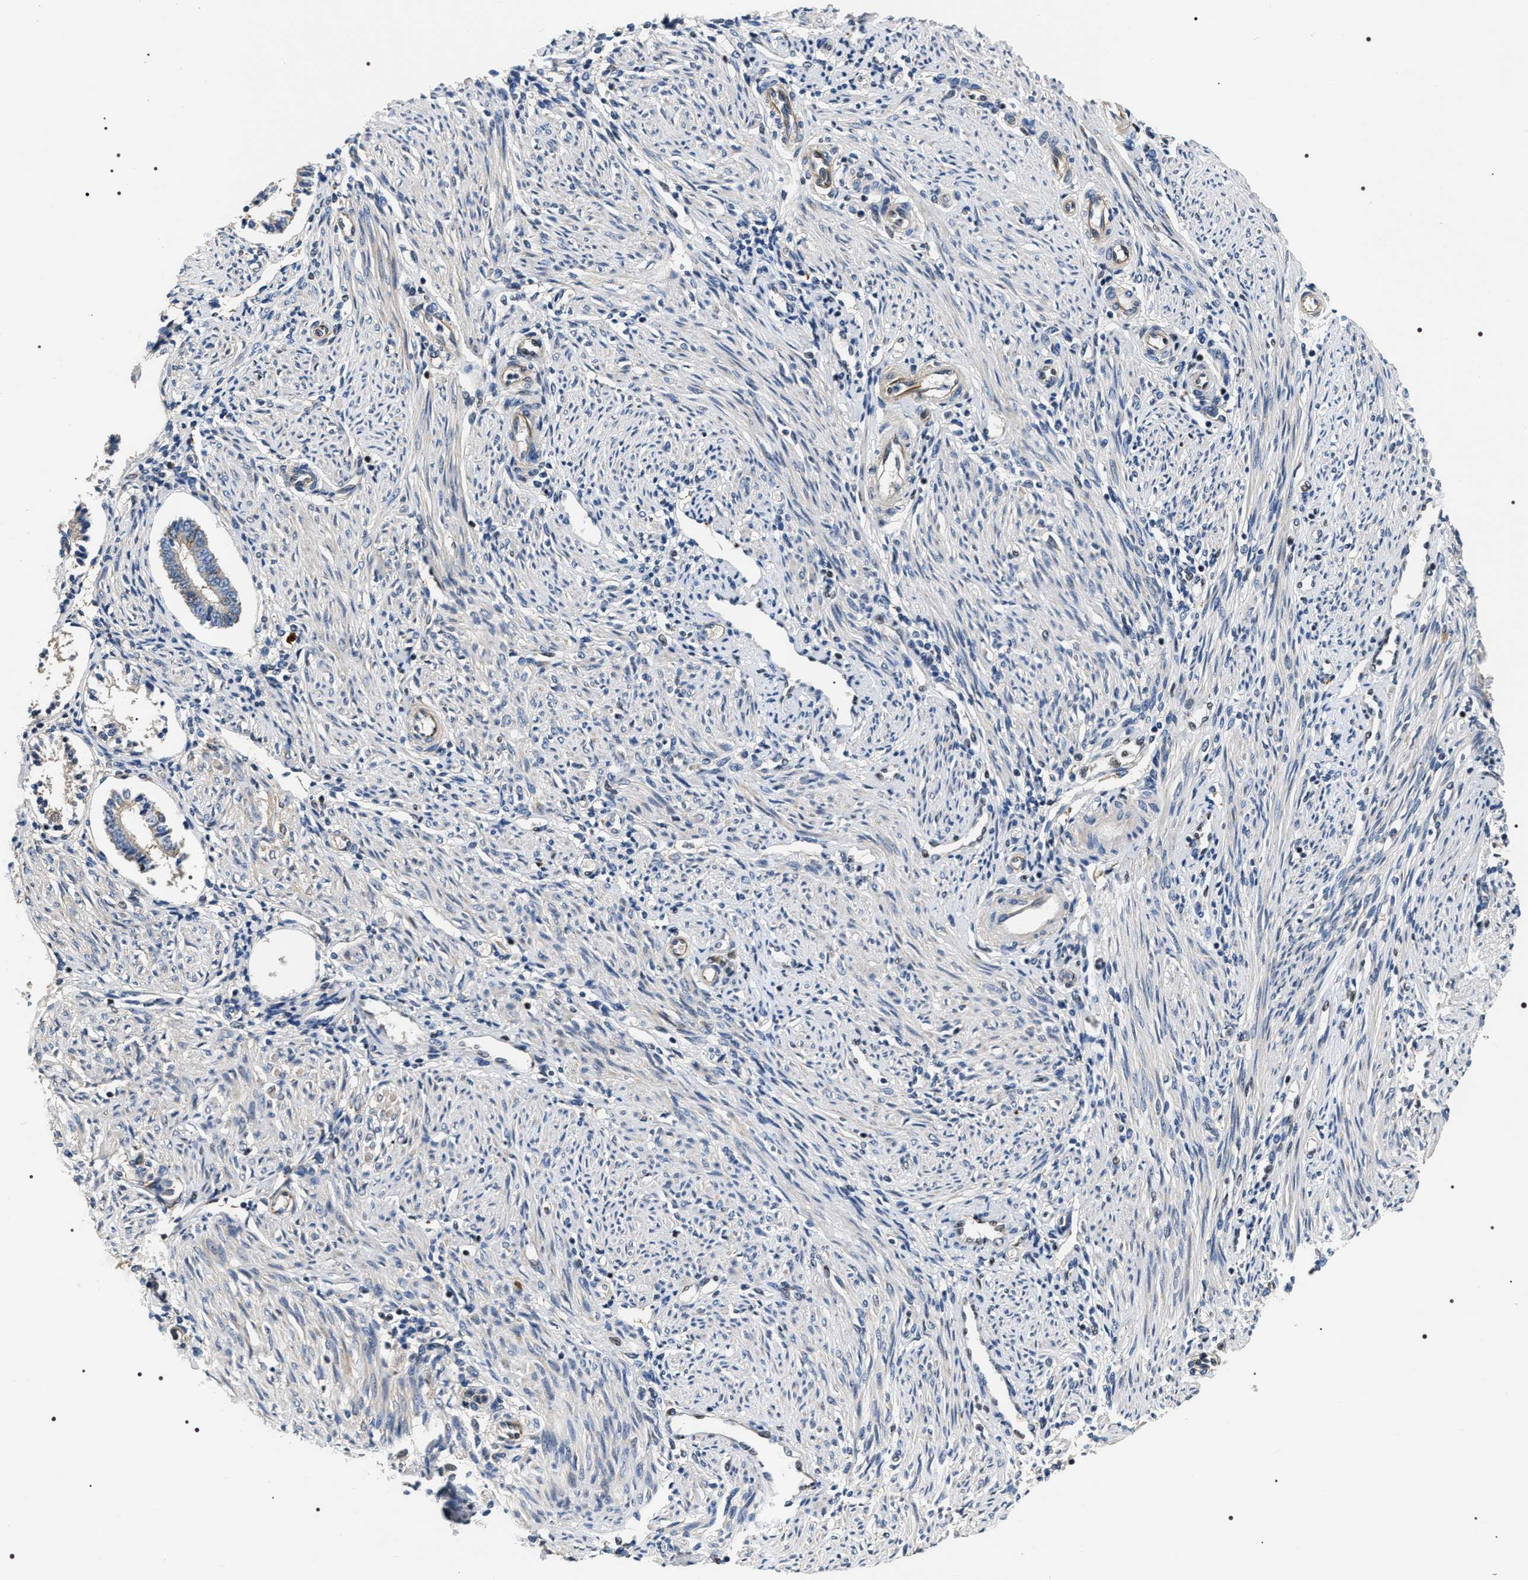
{"staining": {"intensity": "moderate", "quantity": "<25%", "location": "nuclear"}, "tissue": "endometrium", "cell_type": "Cells in endometrial stroma", "image_type": "normal", "snomed": [{"axis": "morphology", "description": "Normal tissue, NOS"}, {"axis": "topography", "description": "Endometrium"}], "caption": "The histopathology image reveals staining of normal endometrium, revealing moderate nuclear protein expression (brown color) within cells in endometrial stroma. The protein of interest is stained brown, and the nuclei are stained in blue (DAB IHC with brightfield microscopy, high magnification).", "gene": "C7orf25", "patient": {"sex": "female", "age": 42}}